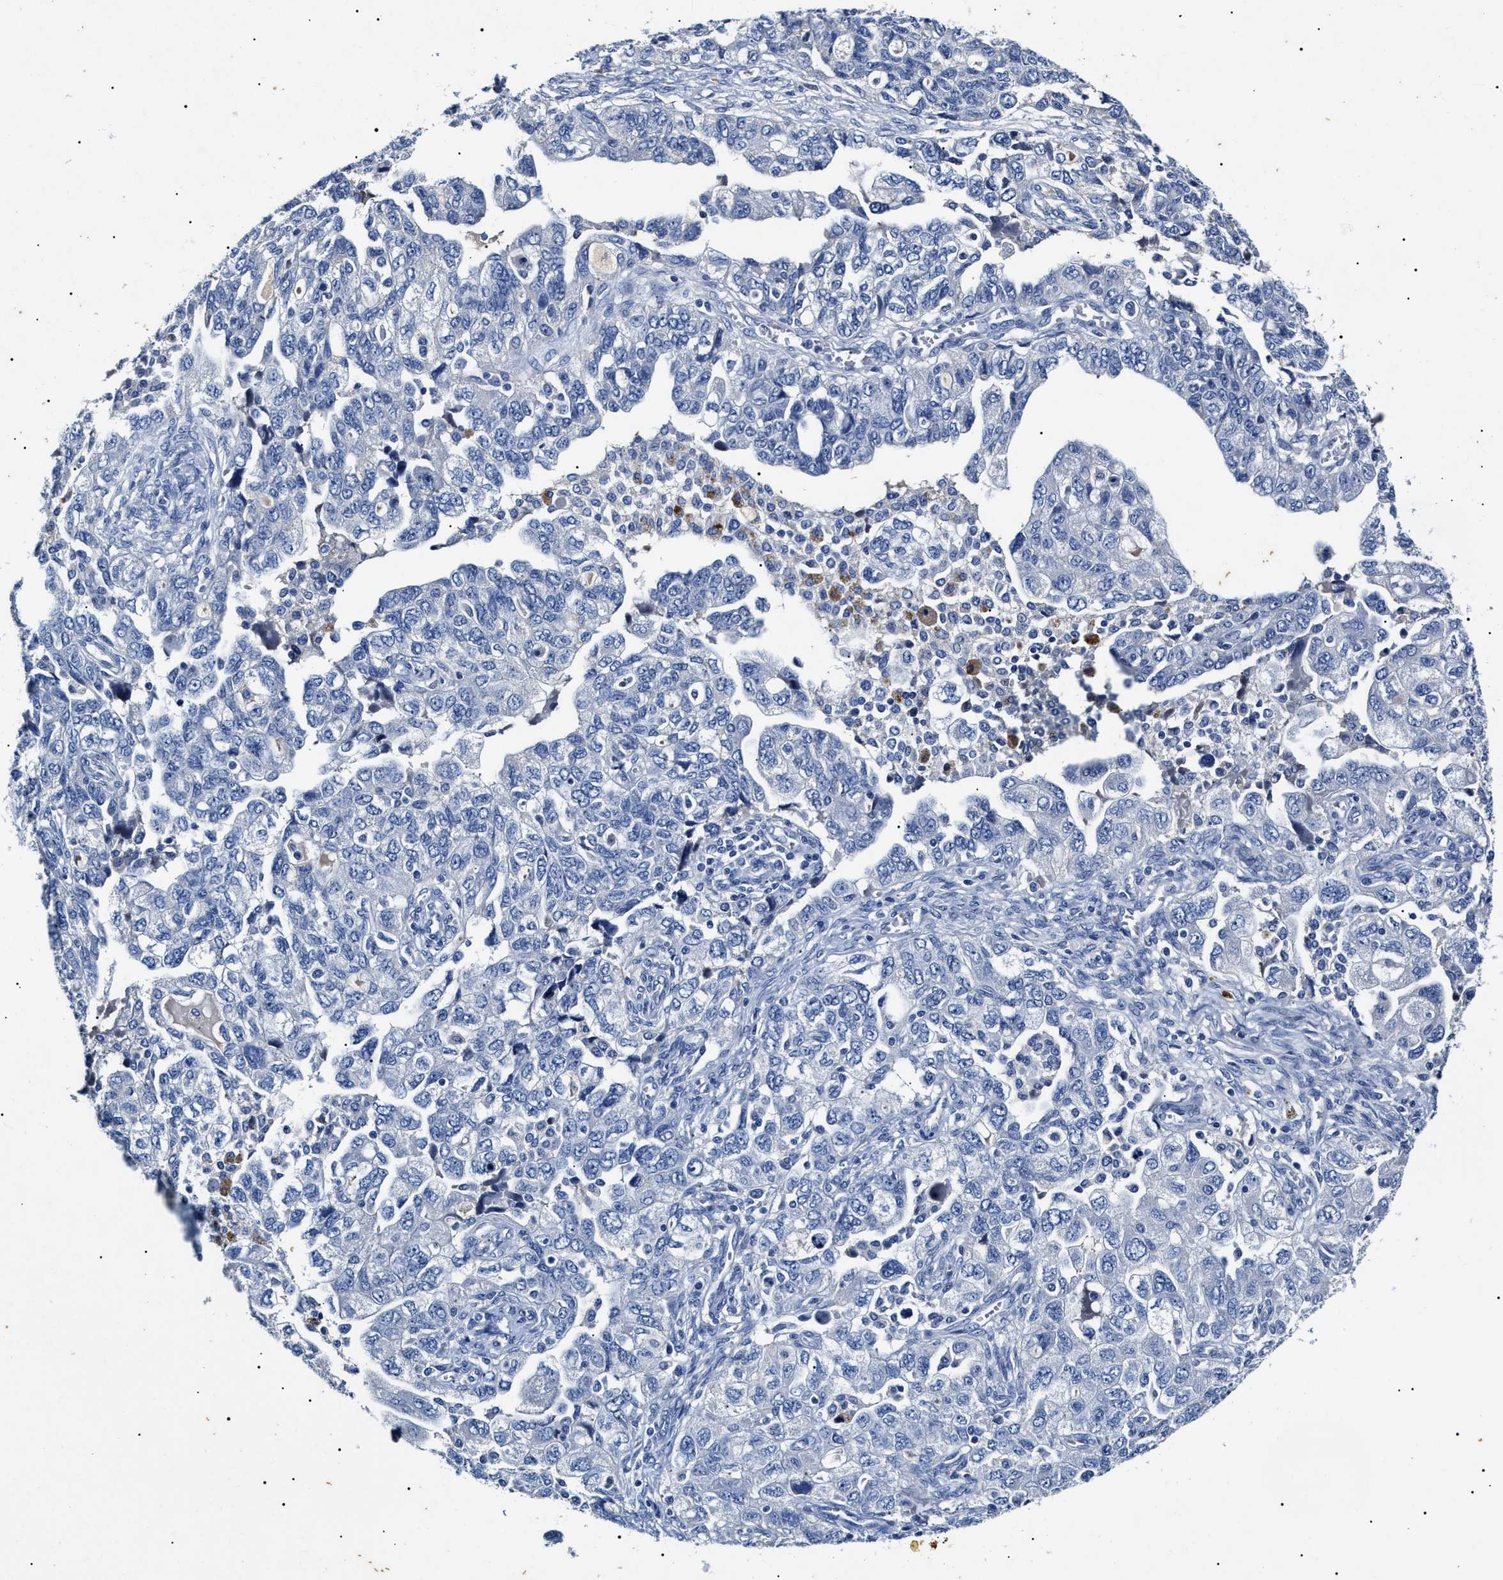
{"staining": {"intensity": "negative", "quantity": "none", "location": "none"}, "tissue": "ovarian cancer", "cell_type": "Tumor cells", "image_type": "cancer", "snomed": [{"axis": "morphology", "description": "Carcinoma, NOS"}, {"axis": "morphology", "description": "Cystadenocarcinoma, serous, NOS"}, {"axis": "topography", "description": "Ovary"}], "caption": "Immunohistochemistry (IHC) micrograph of neoplastic tissue: carcinoma (ovarian) stained with DAB demonstrates no significant protein positivity in tumor cells.", "gene": "LRRC8E", "patient": {"sex": "female", "age": 69}}